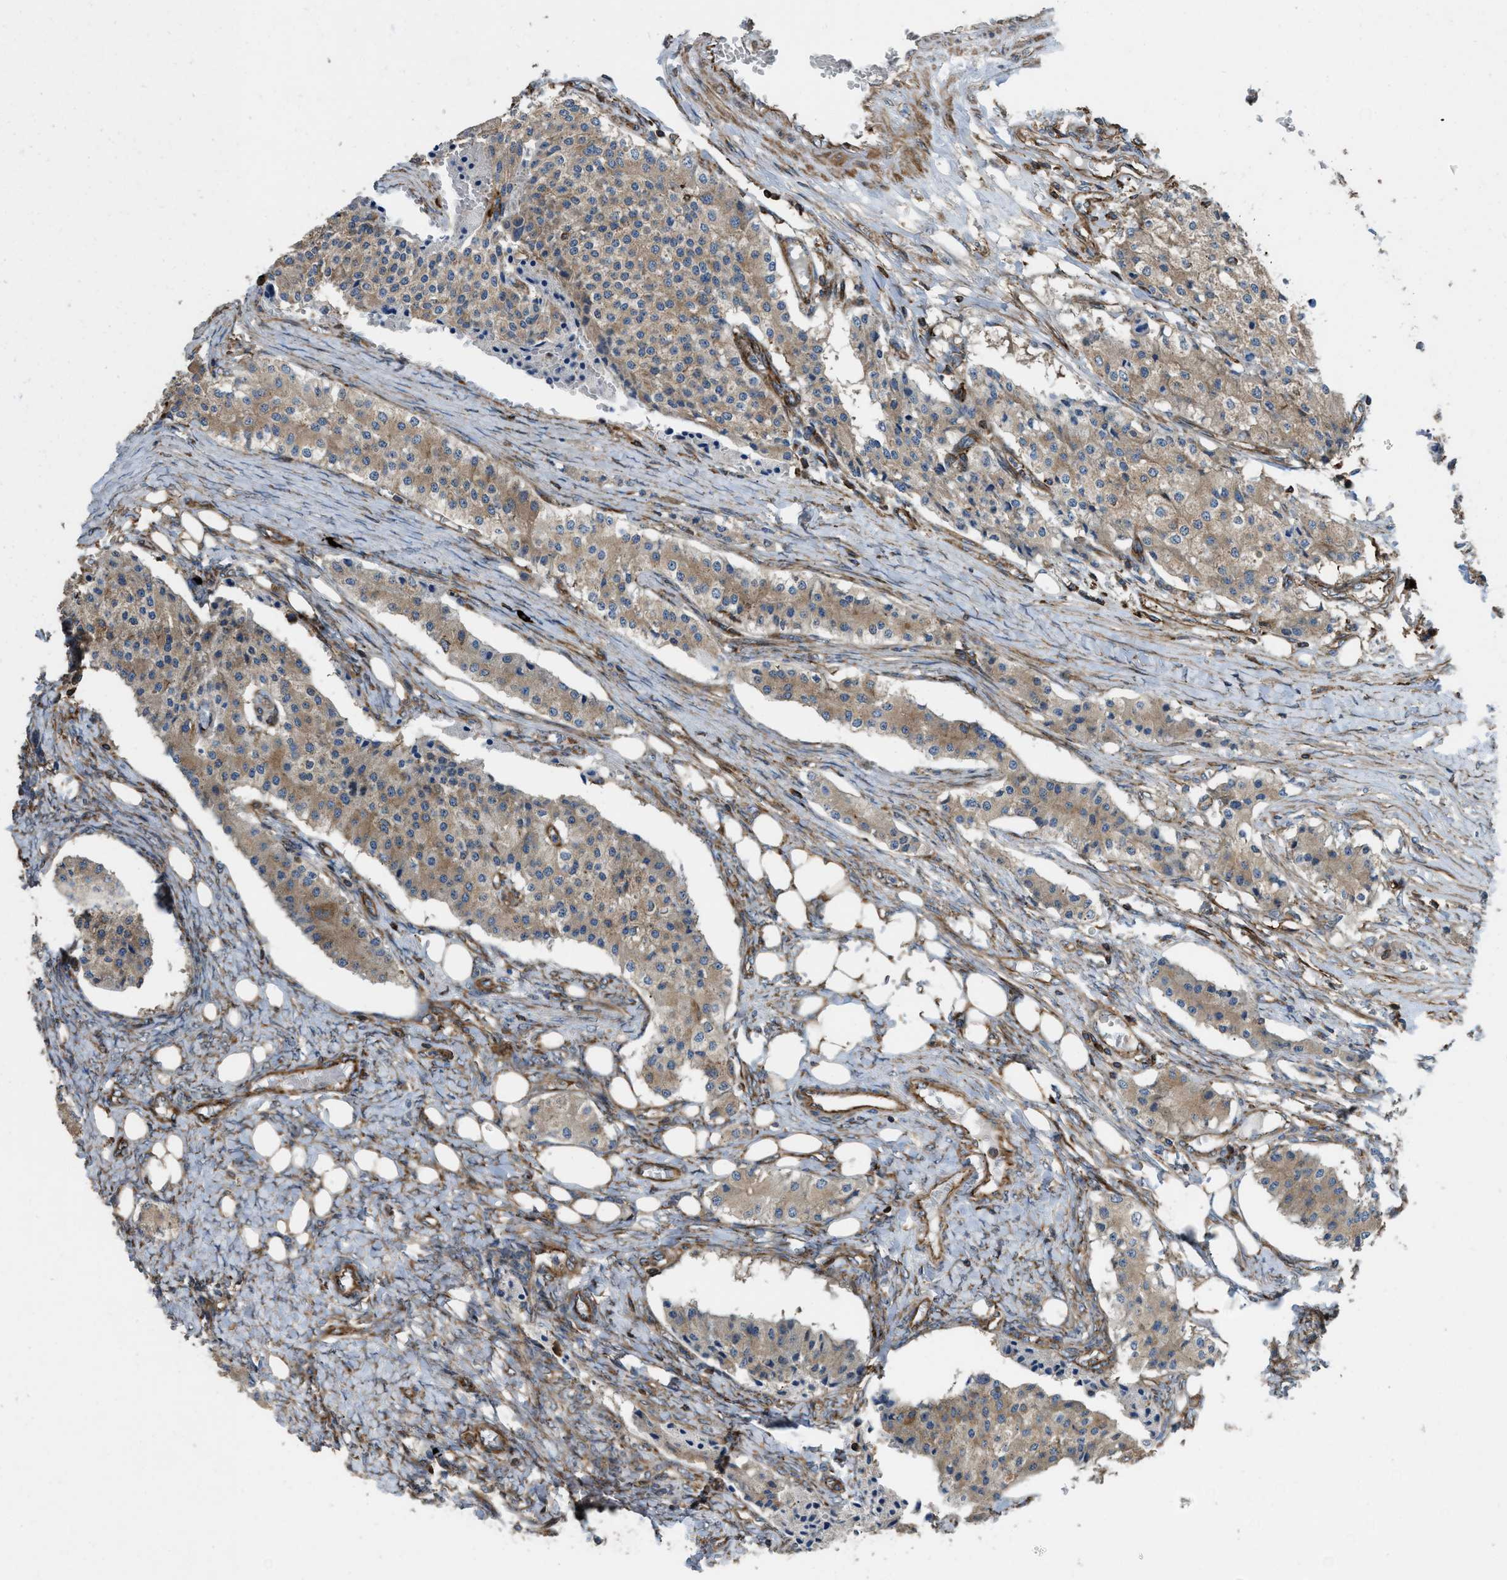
{"staining": {"intensity": "weak", "quantity": ">75%", "location": "cytoplasmic/membranous"}, "tissue": "carcinoid", "cell_type": "Tumor cells", "image_type": "cancer", "snomed": [{"axis": "morphology", "description": "Carcinoid, malignant, NOS"}, {"axis": "topography", "description": "Colon"}], "caption": "Immunohistochemical staining of carcinoid (malignant) demonstrates low levels of weak cytoplasmic/membranous protein staining in approximately >75% of tumor cells. (DAB IHC, brown staining for protein, blue staining for nuclei).", "gene": "EGLN1", "patient": {"sex": "female", "age": 52}}